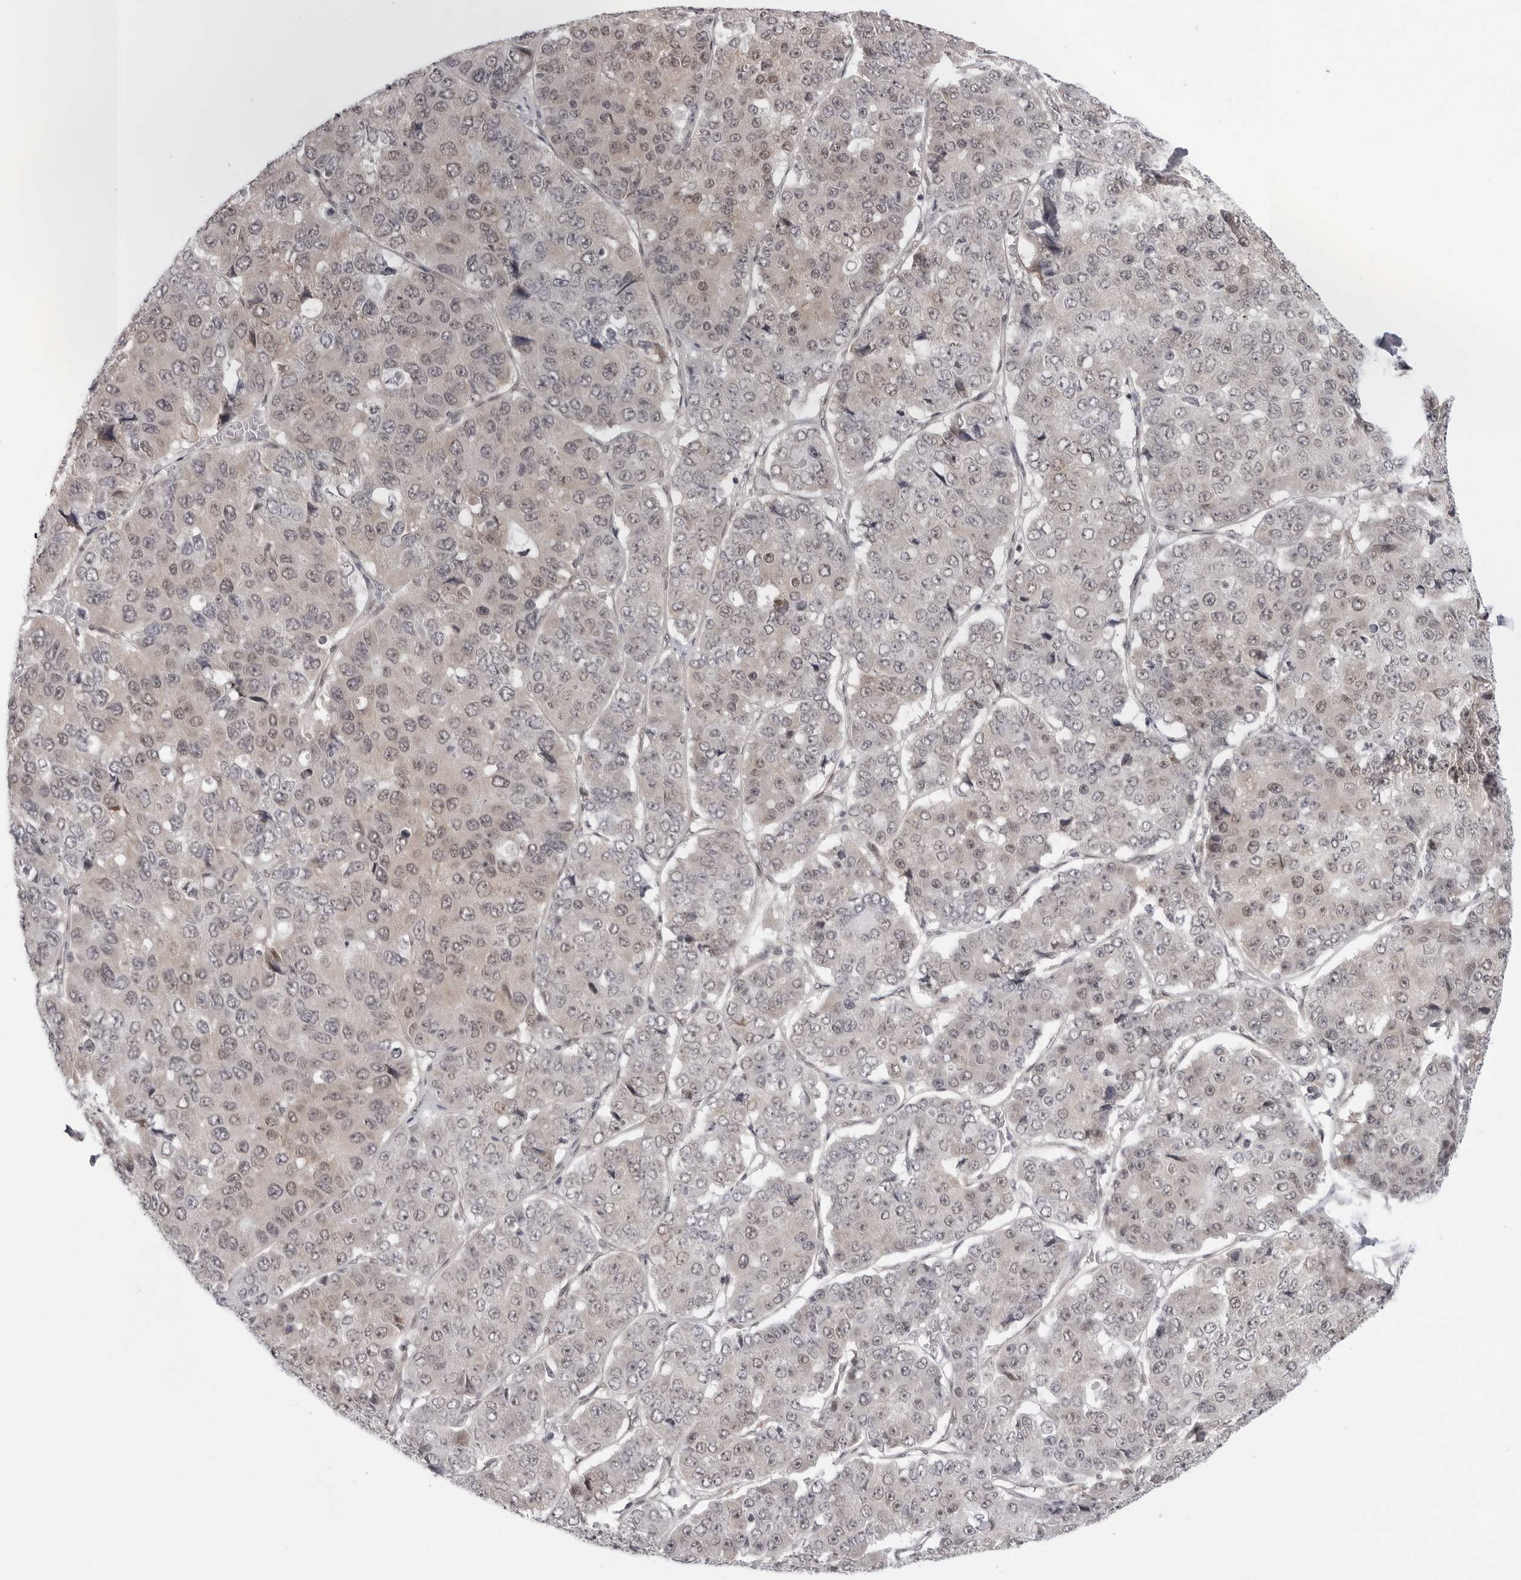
{"staining": {"intensity": "negative", "quantity": "none", "location": "none"}, "tissue": "pancreatic cancer", "cell_type": "Tumor cells", "image_type": "cancer", "snomed": [{"axis": "morphology", "description": "Adenocarcinoma, NOS"}, {"axis": "topography", "description": "Pancreas"}], "caption": "A high-resolution photomicrograph shows immunohistochemistry staining of adenocarcinoma (pancreatic), which shows no significant expression in tumor cells.", "gene": "CASP7", "patient": {"sex": "male", "age": 50}}